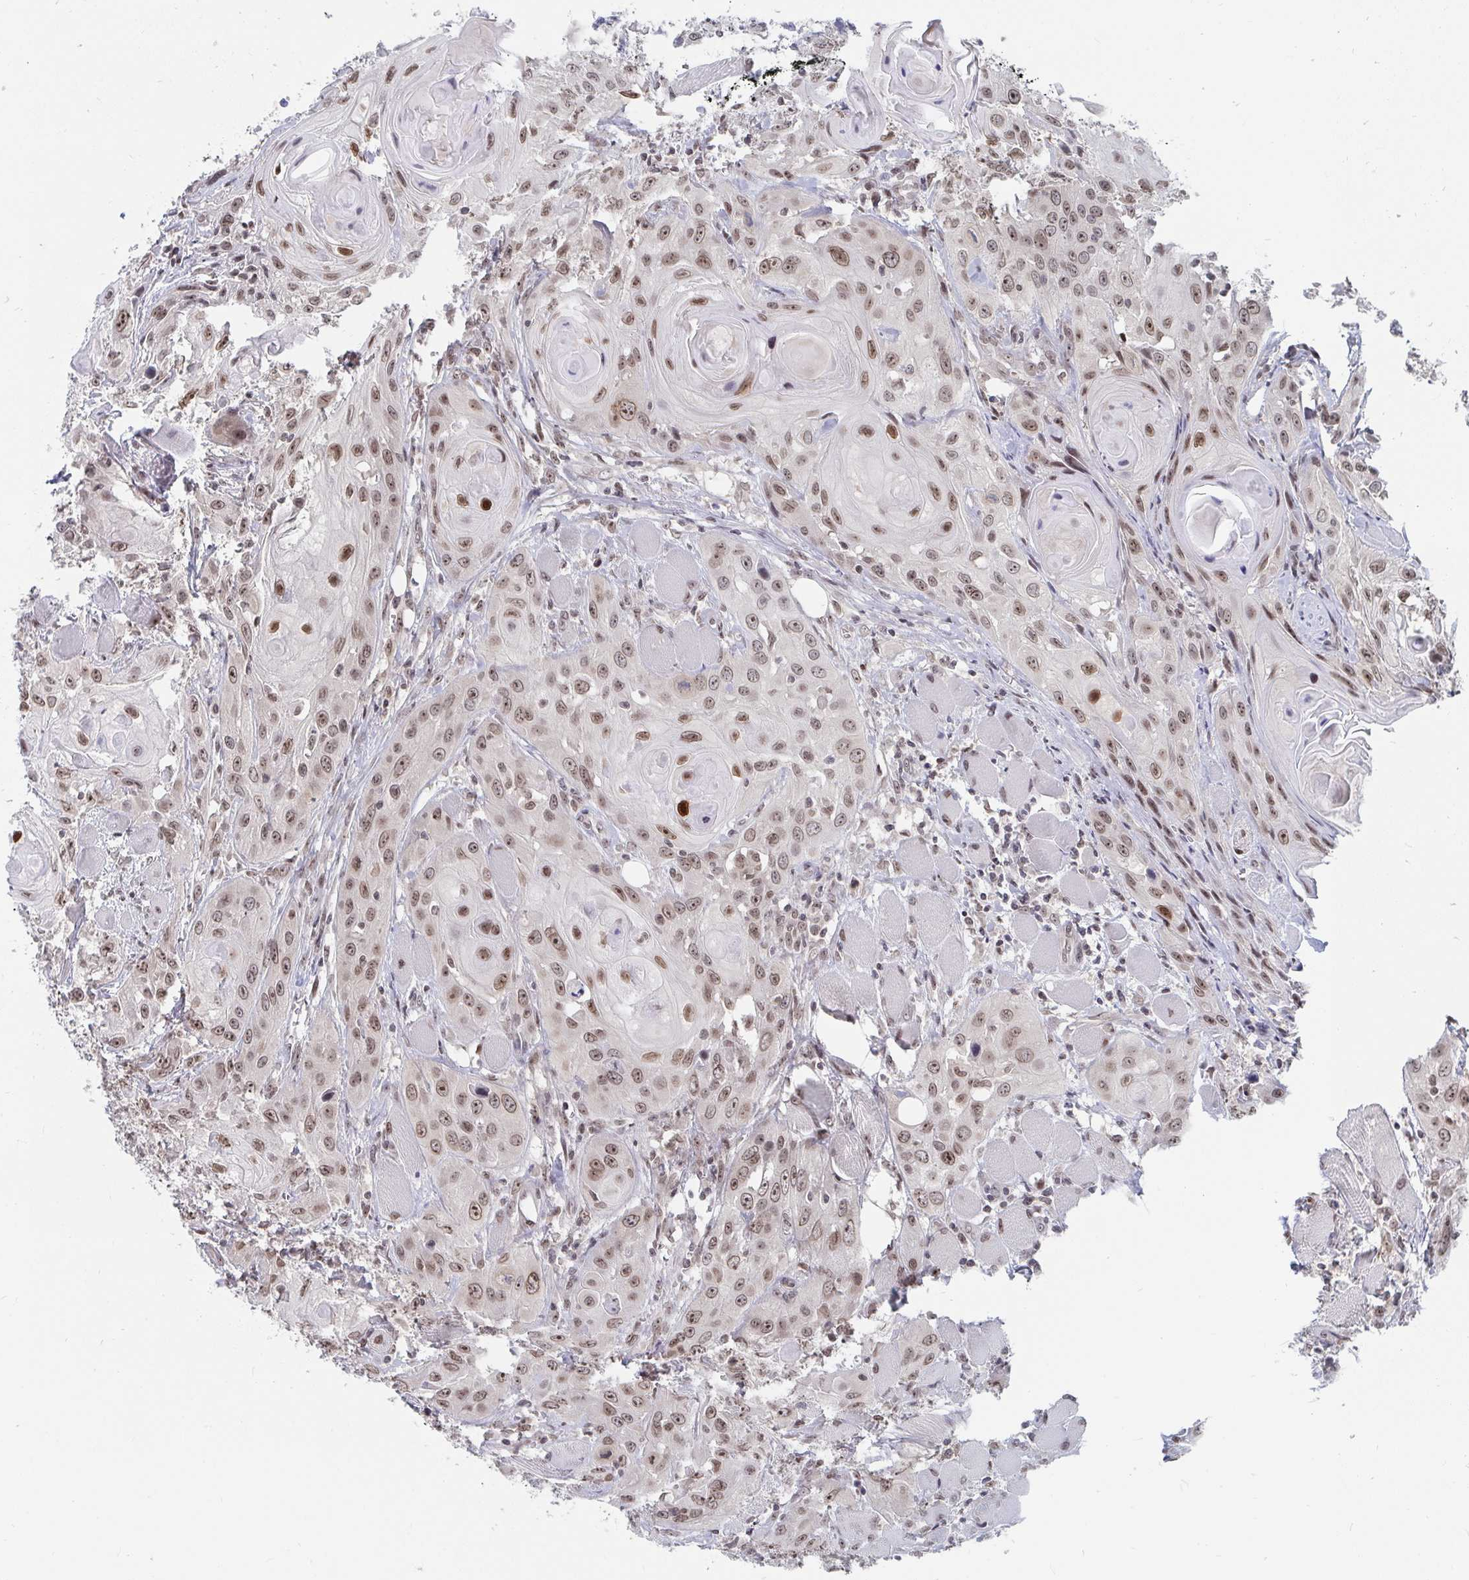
{"staining": {"intensity": "moderate", "quantity": ">75%", "location": "nuclear"}, "tissue": "head and neck cancer", "cell_type": "Tumor cells", "image_type": "cancer", "snomed": [{"axis": "morphology", "description": "Squamous cell carcinoma, NOS"}, {"axis": "topography", "description": "Oral tissue"}, {"axis": "topography", "description": "Head-Neck"}], "caption": "DAB (3,3'-diaminobenzidine) immunohistochemical staining of head and neck squamous cell carcinoma reveals moderate nuclear protein expression in about >75% of tumor cells.", "gene": "TRIP12", "patient": {"sex": "male", "age": 58}}